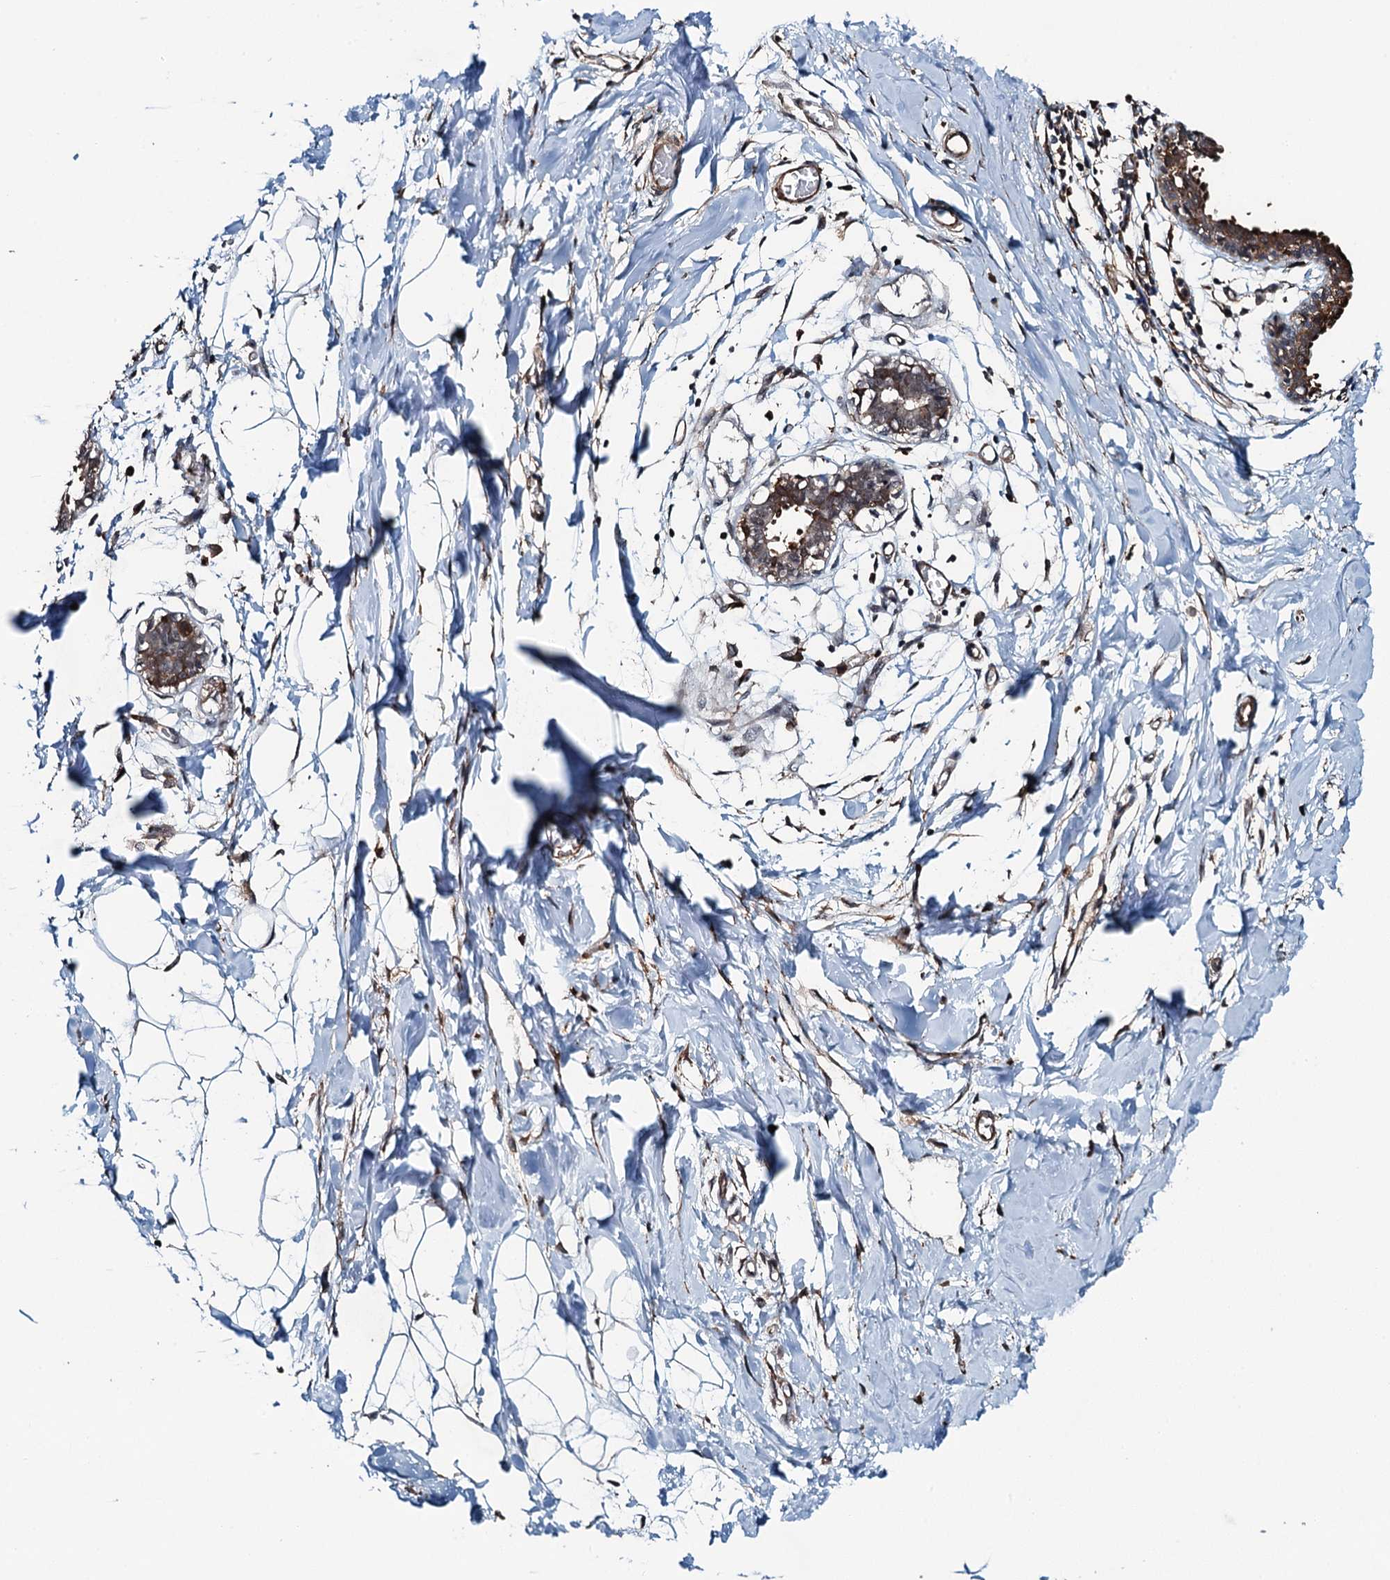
{"staining": {"intensity": "moderate", "quantity": ">75%", "location": "cytoplasmic/membranous"}, "tissue": "breast", "cell_type": "Adipocytes", "image_type": "normal", "snomed": [{"axis": "morphology", "description": "Normal tissue, NOS"}, {"axis": "topography", "description": "Breast"}], "caption": "A medium amount of moderate cytoplasmic/membranous positivity is seen in approximately >75% of adipocytes in benign breast. (Stains: DAB (3,3'-diaminobenzidine) in brown, nuclei in blue, Microscopy: brightfield microscopy at high magnification).", "gene": "WHAMM", "patient": {"sex": "female", "age": 27}}